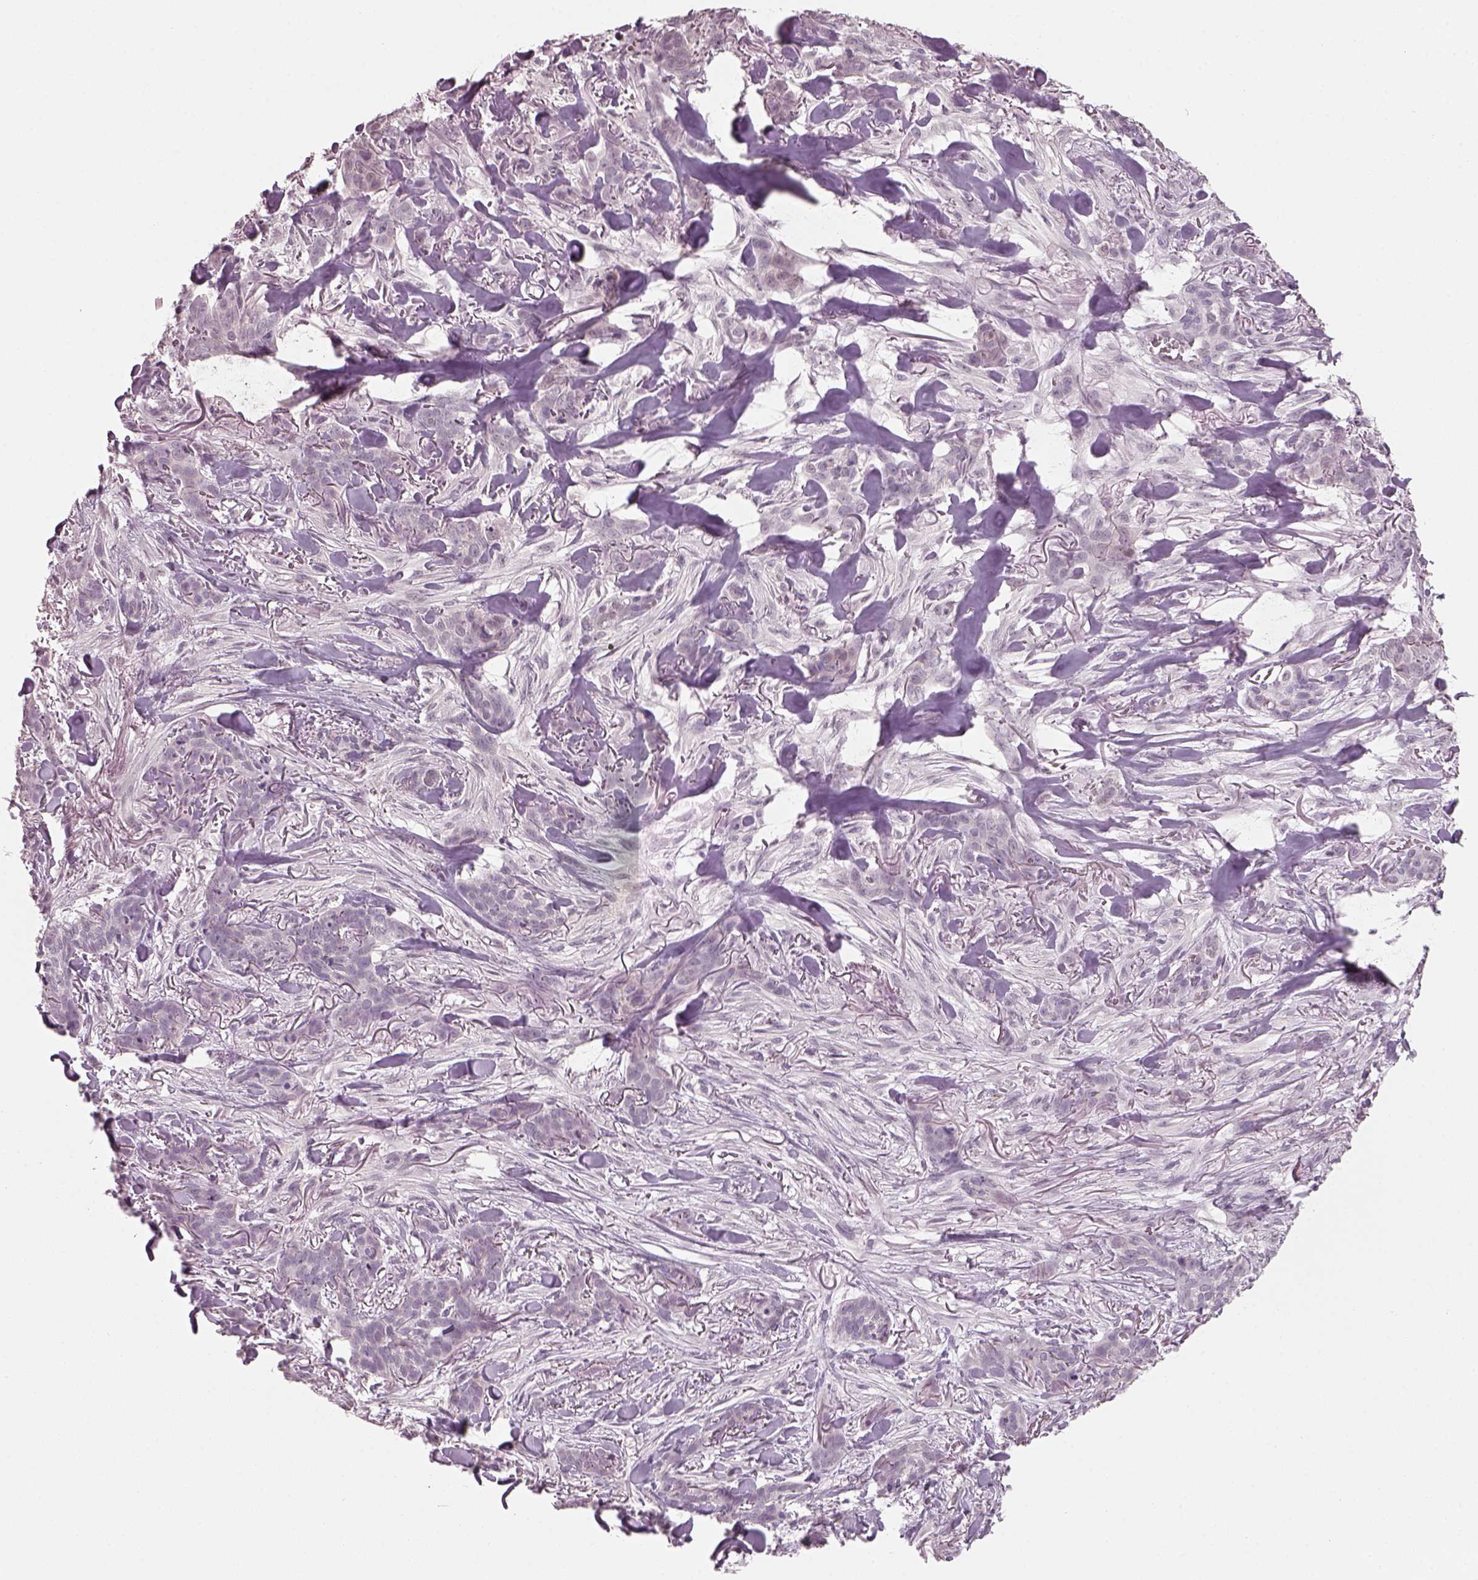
{"staining": {"intensity": "negative", "quantity": "none", "location": "none"}, "tissue": "skin cancer", "cell_type": "Tumor cells", "image_type": "cancer", "snomed": [{"axis": "morphology", "description": "Basal cell carcinoma"}, {"axis": "topography", "description": "Skin"}], "caption": "Skin cancer was stained to show a protein in brown. There is no significant expression in tumor cells.", "gene": "NAT8", "patient": {"sex": "female", "age": 61}}